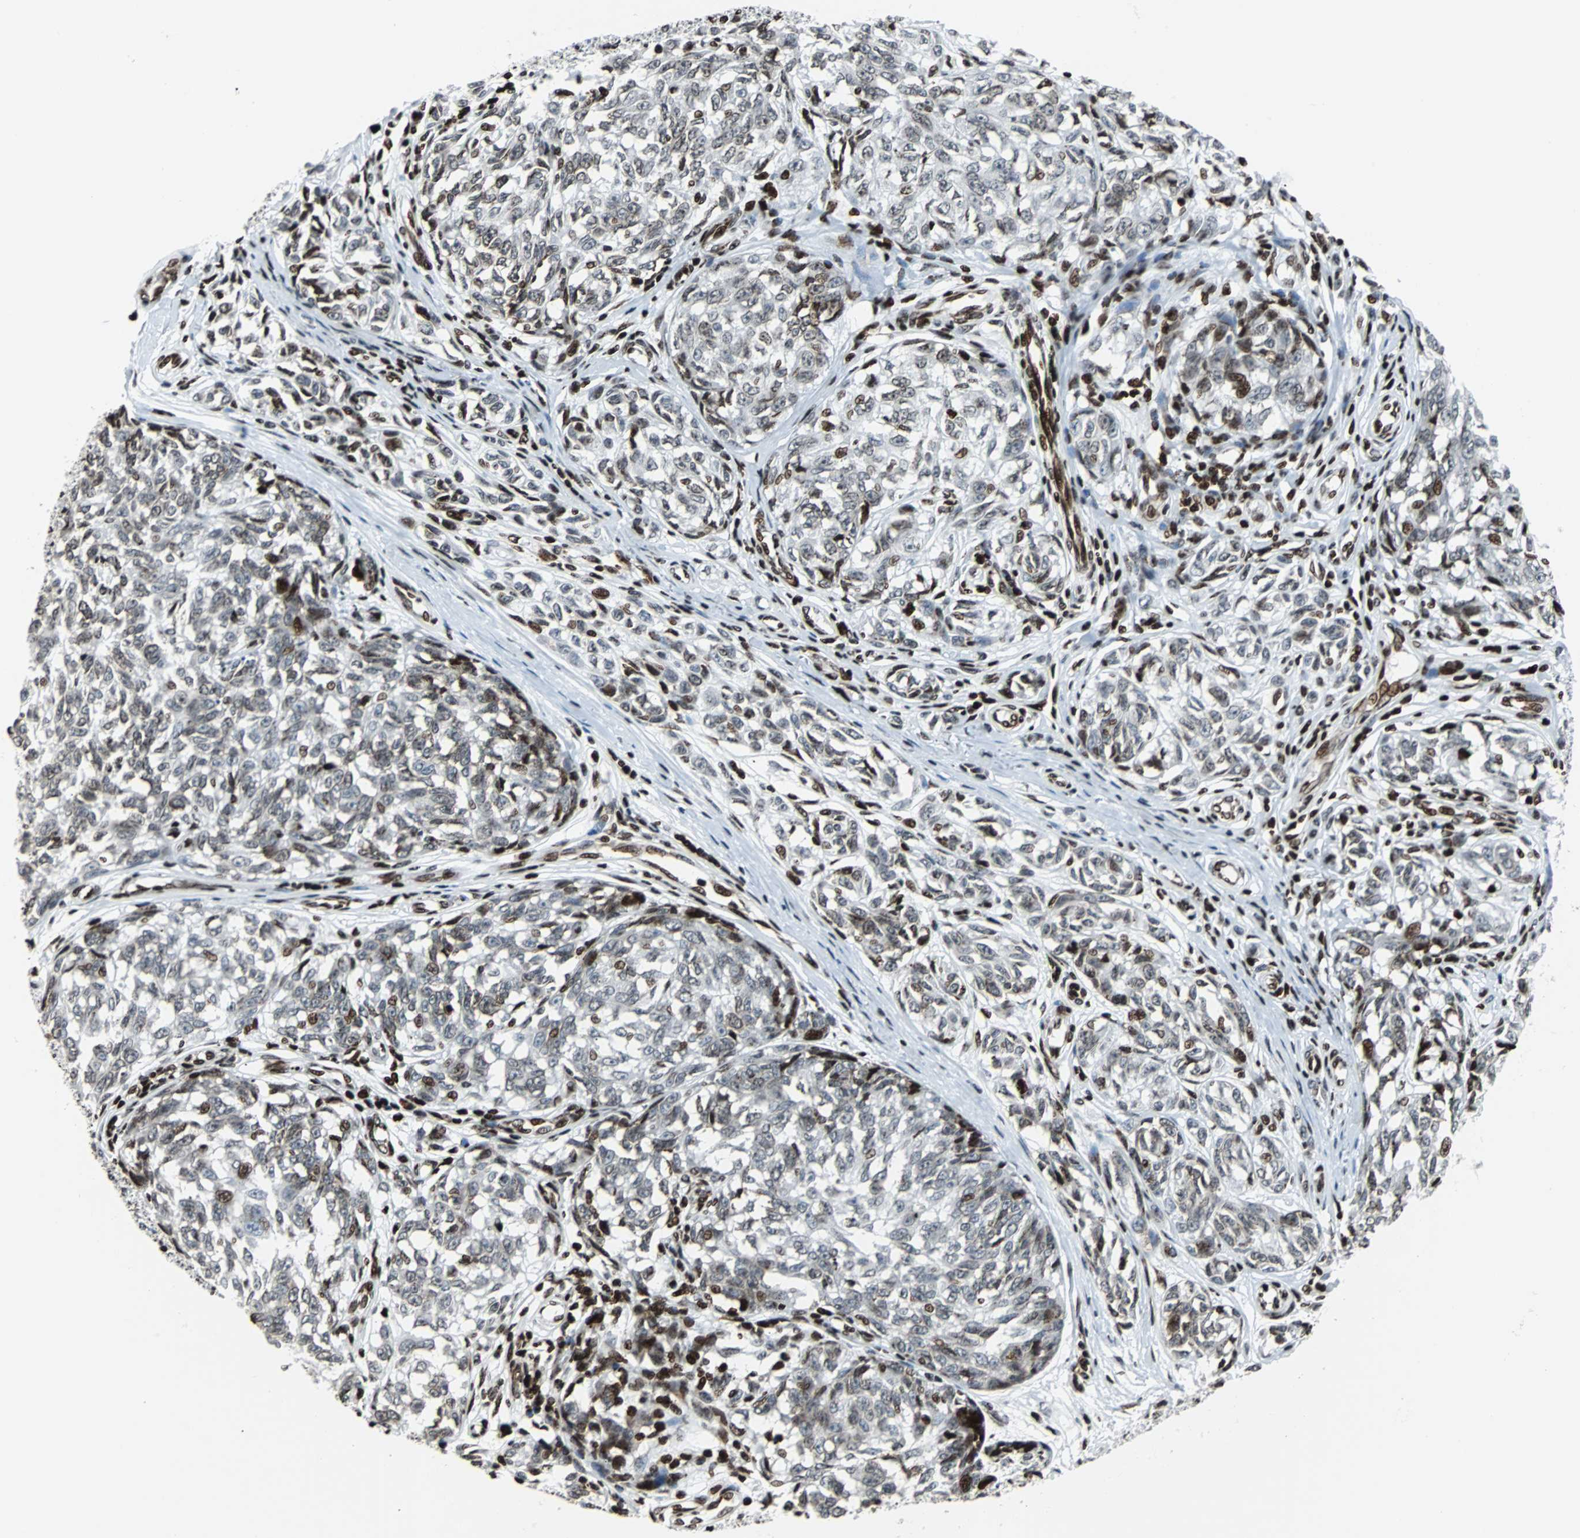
{"staining": {"intensity": "moderate", "quantity": ">75%", "location": "nuclear"}, "tissue": "melanoma", "cell_type": "Tumor cells", "image_type": "cancer", "snomed": [{"axis": "morphology", "description": "Malignant melanoma, NOS"}, {"axis": "topography", "description": "Skin"}], "caption": "Human melanoma stained with a brown dye shows moderate nuclear positive positivity in approximately >75% of tumor cells.", "gene": "ZNF131", "patient": {"sex": "female", "age": 64}}